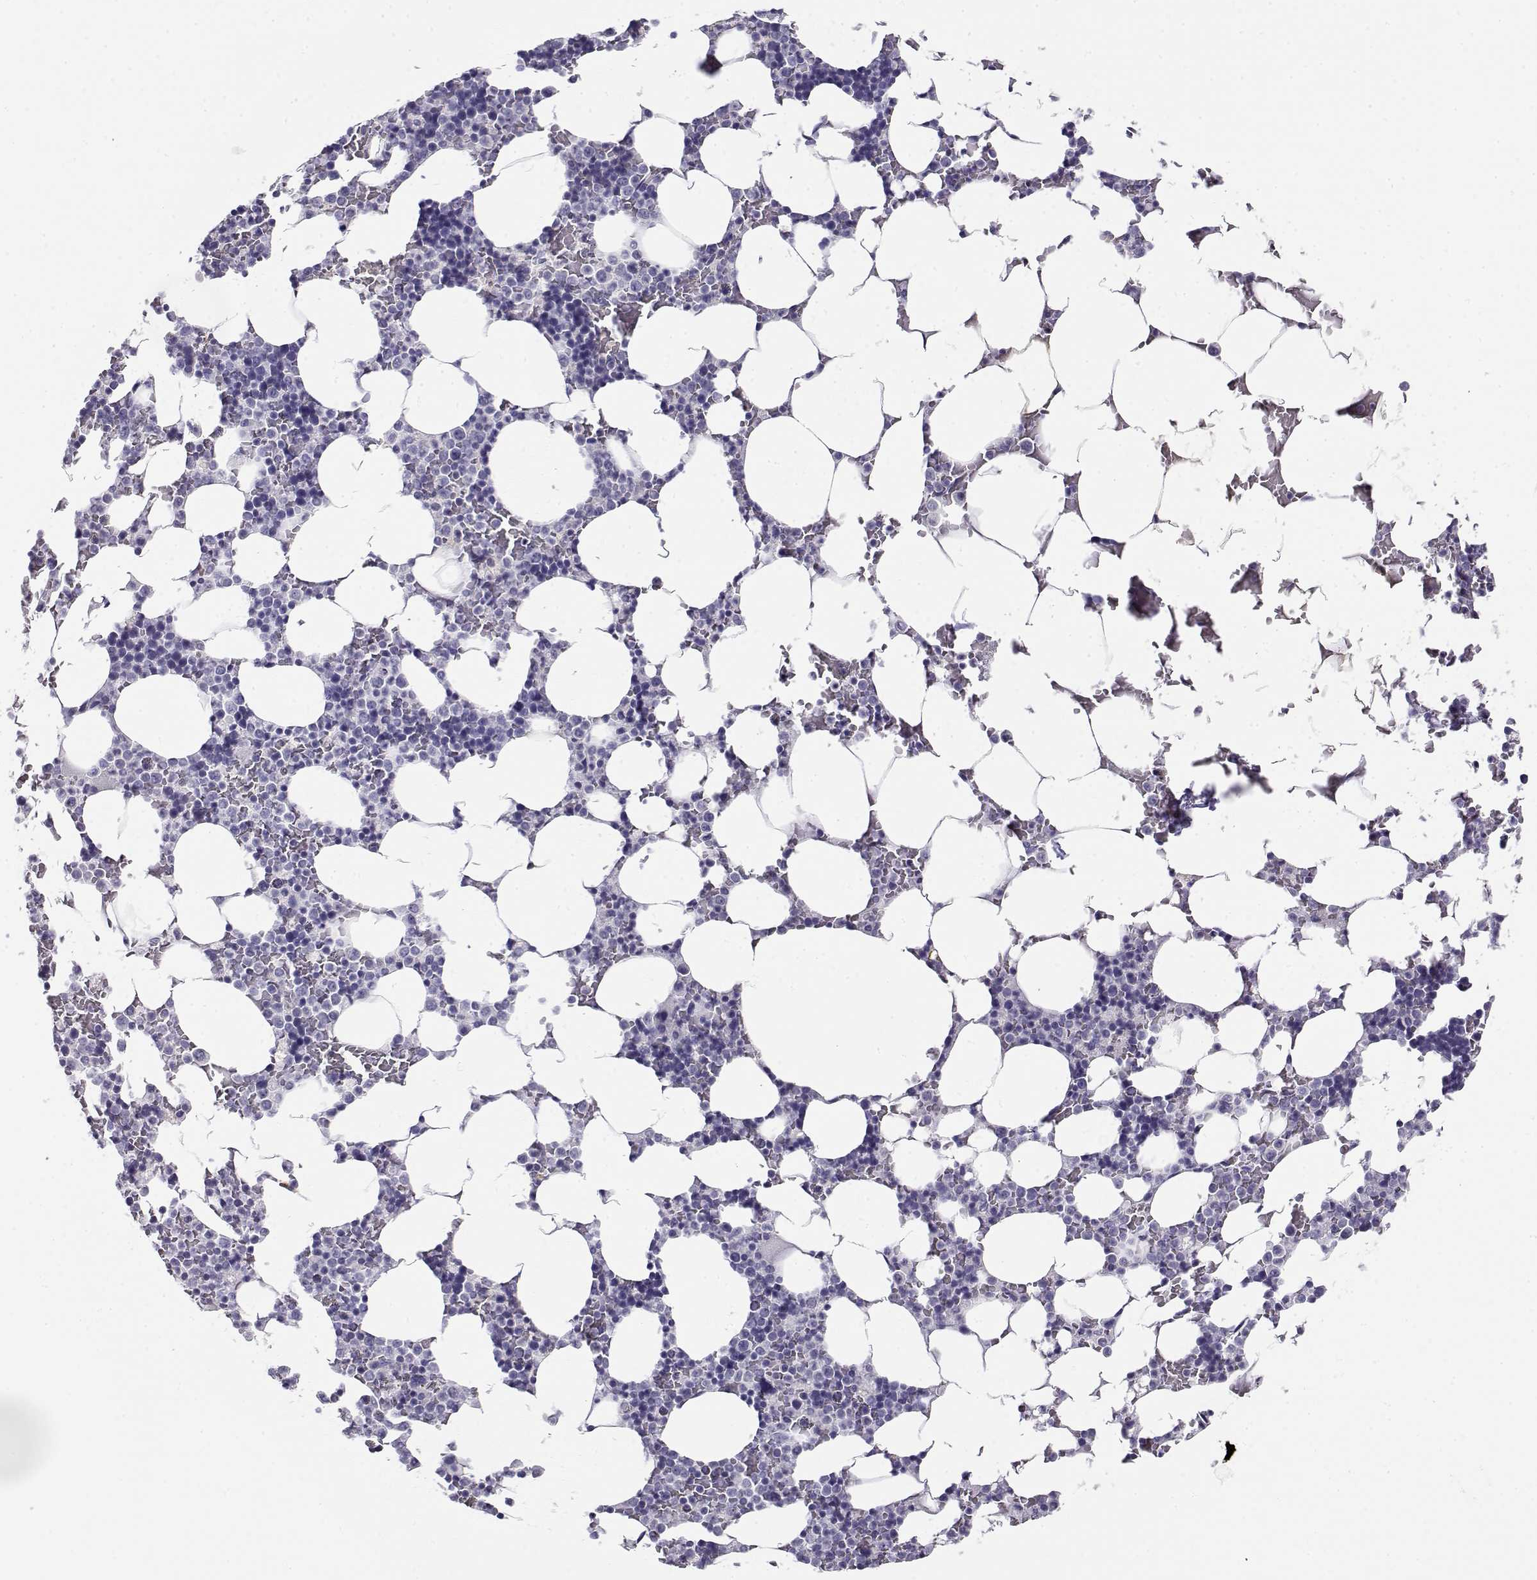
{"staining": {"intensity": "negative", "quantity": "none", "location": "none"}, "tissue": "bone marrow", "cell_type": "Hematopoietic cells", "image_type": "normal", "snomed": [{"axis": "morphology", "description": "Normal tissue, NOS"}, {"axis": "topography", "description": "Bone marrow"}], "caption": "This is a histopathology image of immunohistochemistry (IHC) staining of benign bone marrow, which shows no expression in hematopoietic cells.", "gene": "CABS1", "patient": {"sex": "male", "age": 51}}